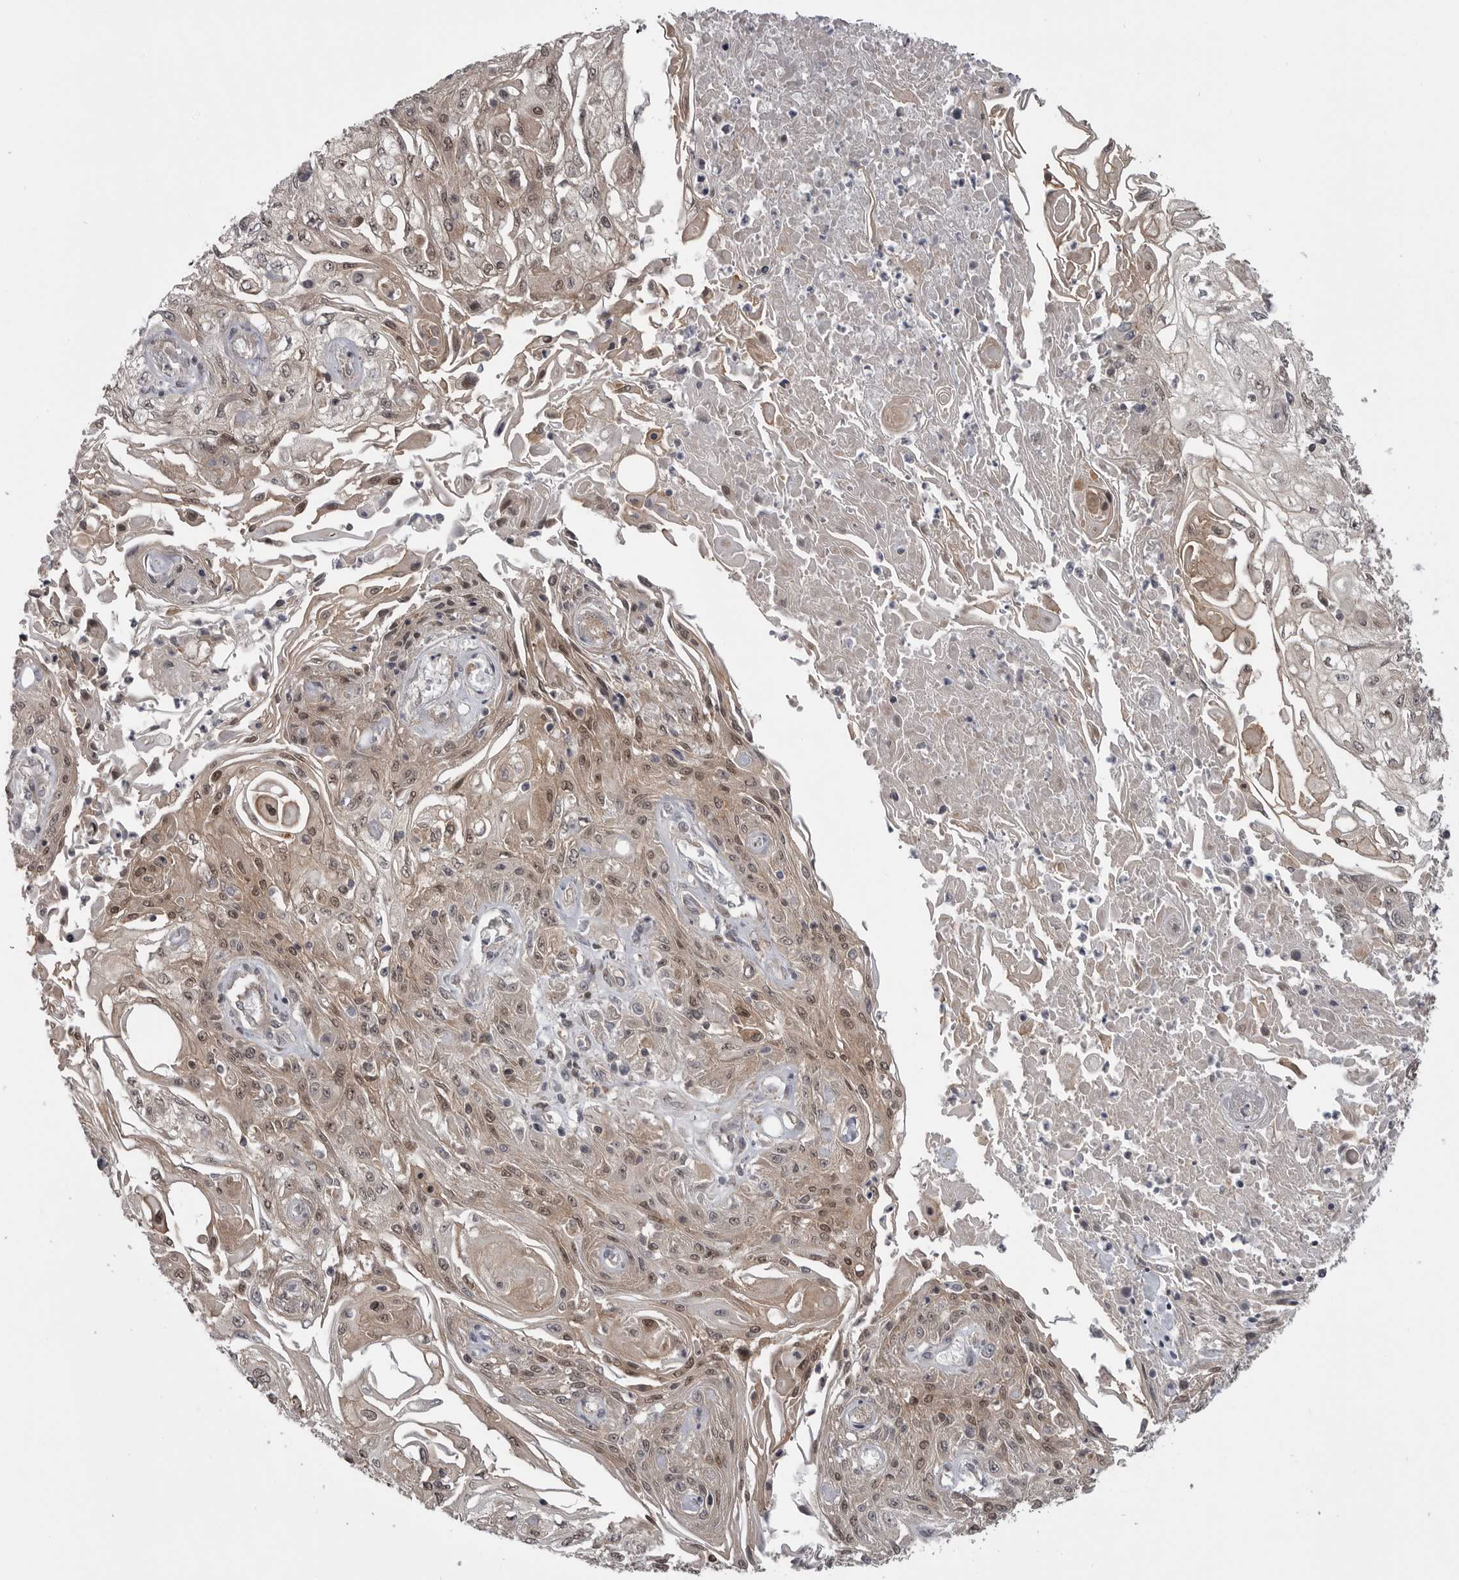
{"staining": {"intensity": "moderate", "quantity": ">75%", "location": "cytoplasmic/membranous,nuclear"}, "tissue": "skin cancer", "cell_type": "Tumor cells", "image_type": "cancer", "snomed": [{"axis": "morphology", "description": "Squamous cell carcinoma, NOS"}, {"axis": "morphology", "description": "Squamous cell carcinoma, metastatic, NOS"}, {"axis": "topography", "description": "Skin"}, {"axis": "topography", "description": "Lymph node"}], "caption": "DAB (3,3'-diaminobenzidine) immunohistochemical staining of human skin squamous cell carcinoma displays moderate cytoplasmic/membranous and nuclear protein expression in about >75% of tumor cells.", "gene": "MAPK13", "patient": {"sex": "male", "age": 75}}